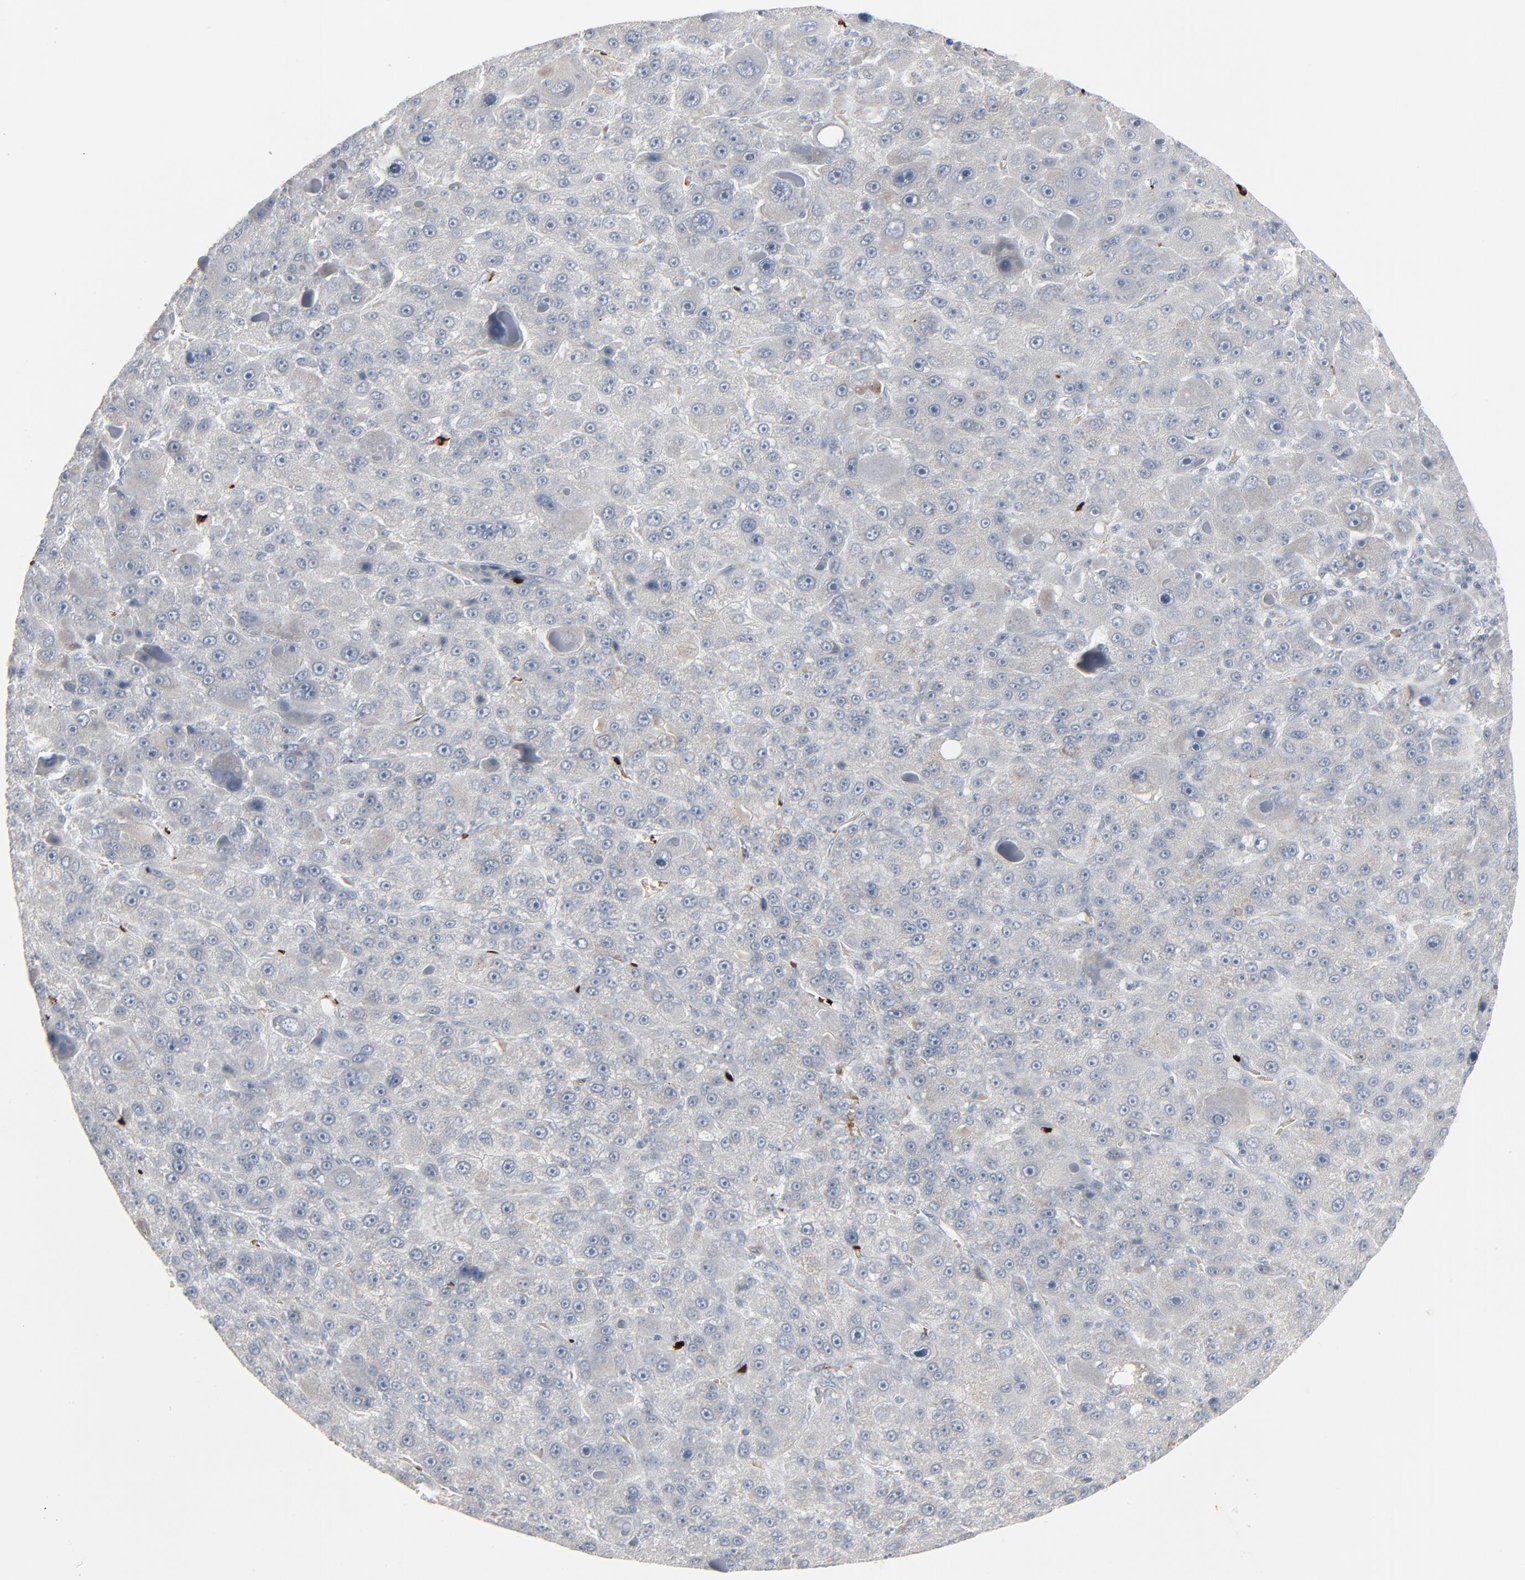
{"staining": {"intensity": "negative", "quantity": "none", "location": "none"}, "tissue": "liver cancer", "cell_type": "Tumor cells", "image_type": "cancer", "snomed": [{"axis": "morphology", "description": "Carcinoma, Hepatocellular, NOS"}, {"axis": "topography", "description": "Liver"}], "caption": "Tumor cells are negative for brown protein staining in liver cancer (hepatocellular carcinoma). (Stains: DAB immunohistochemistry with hematoxylin counter stain, Microscopy: brightfield microscopy at high magnification).", "gene": "SAGE1", "patient": {"sex": "male", "age": 76}}